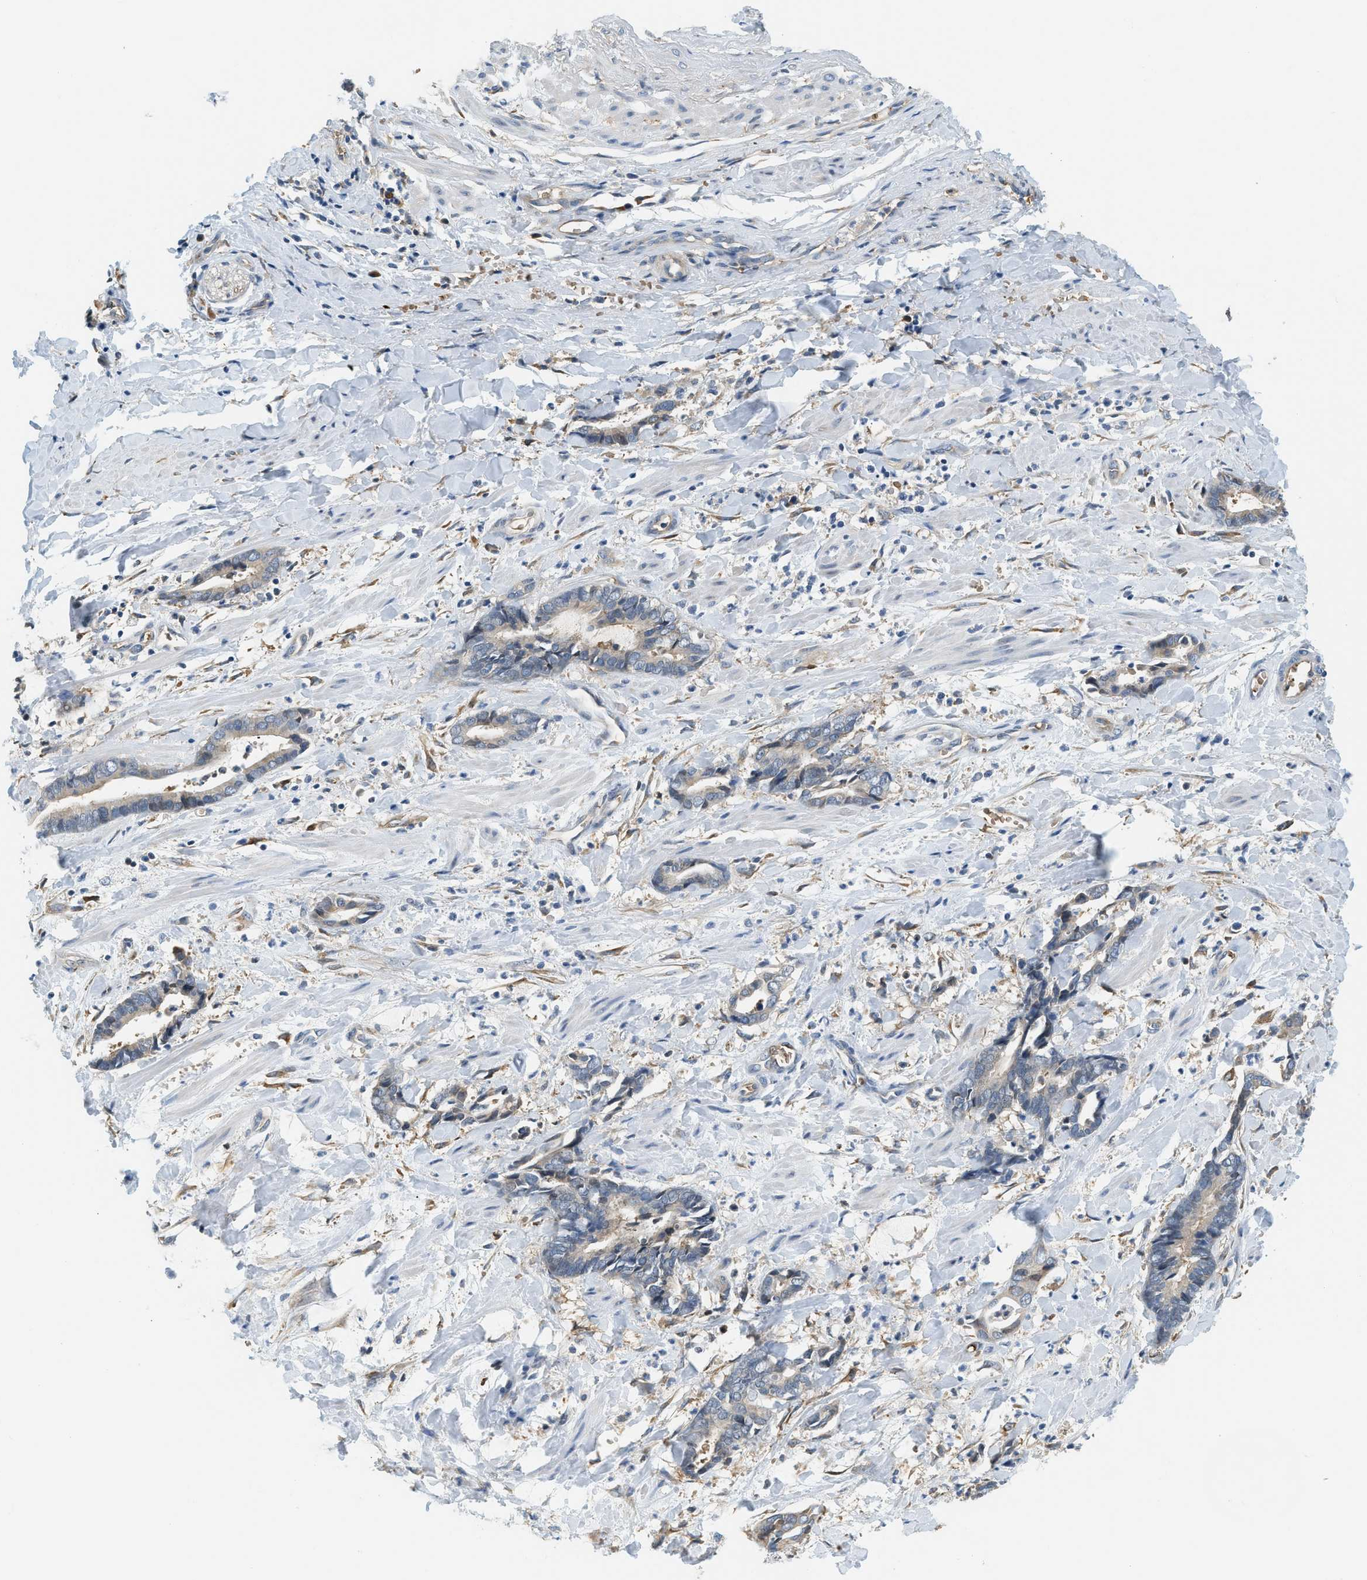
{"staining": {"intensity": "negative", "quantity": "none", "location": "none"}, "tissue": "cervical cancer", "cell_type": "Tumor cells", "image_type": "cancer", "snomed": [{"axis": "morphology", "description": "Adenocarcinoma, NOS"}, {"axis": "topography", "description": "Cervix"}], "caption": "Image shows no protein positivity in tumor cells of cervical adenocarcinoma tissue.", "gene": "CYTH2", "patient": {"sex": "female", "age": 44}}